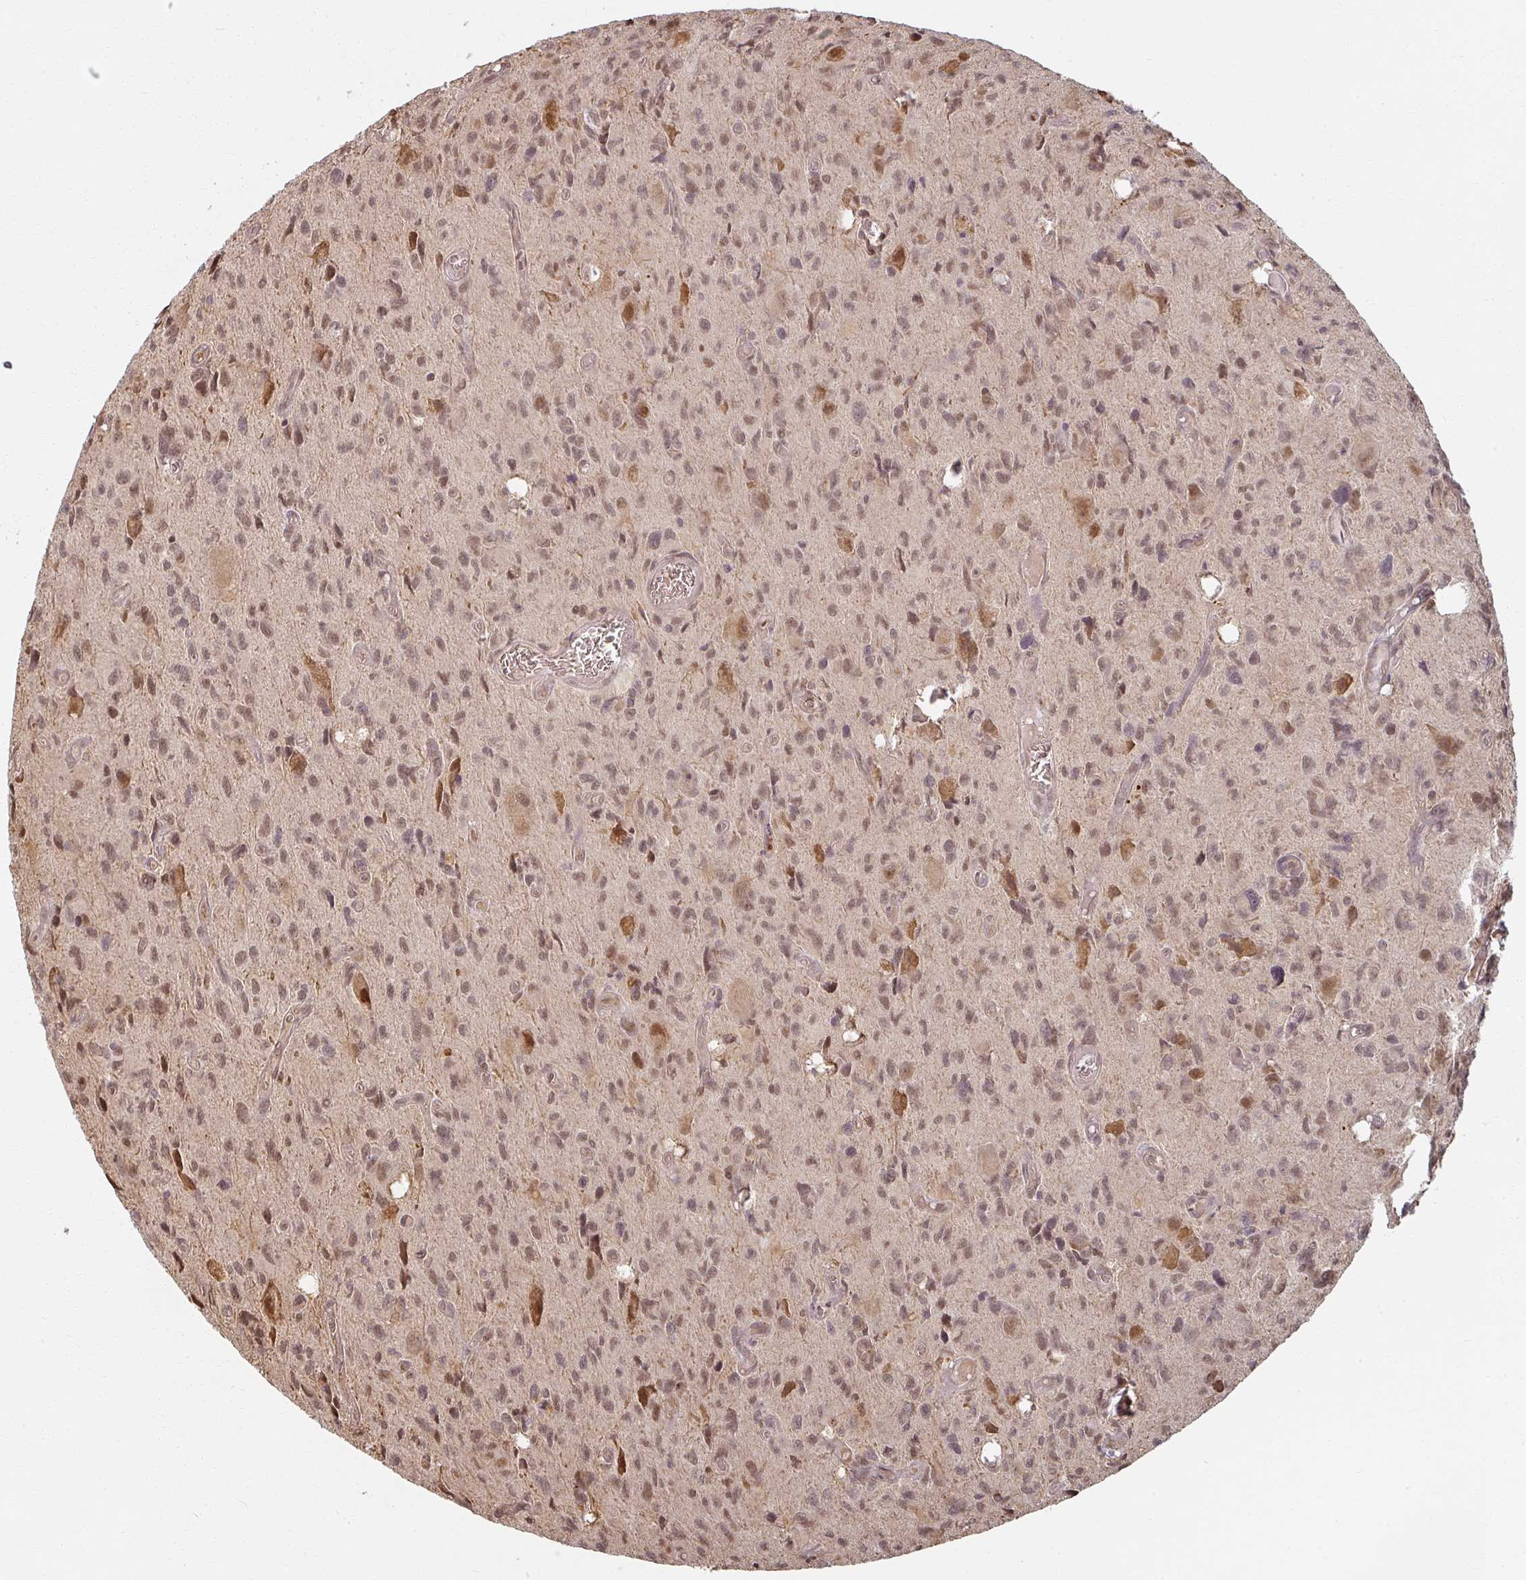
{"staining": {"intensity": "moderate", "quantity": ">75%", "location": "cytoplasmic/membranous,nuclear"}, "tissue": "glioma", "cell_type": "Tumor cells", "image_type": "cancer", "snomed": [{"axis": "morphology", "description": "Glioma, malignant, High grade"}, {"axis": "topography", "description": "Brain"}], "caption": "Tumor cells display medium levels of moderate cytoplasmic/membranous and nuclear staining in approximately >75% of cells in high-grade glioma (malignant).", "gene": "MED19", "patient": {"sex": "male", "age": 76}}